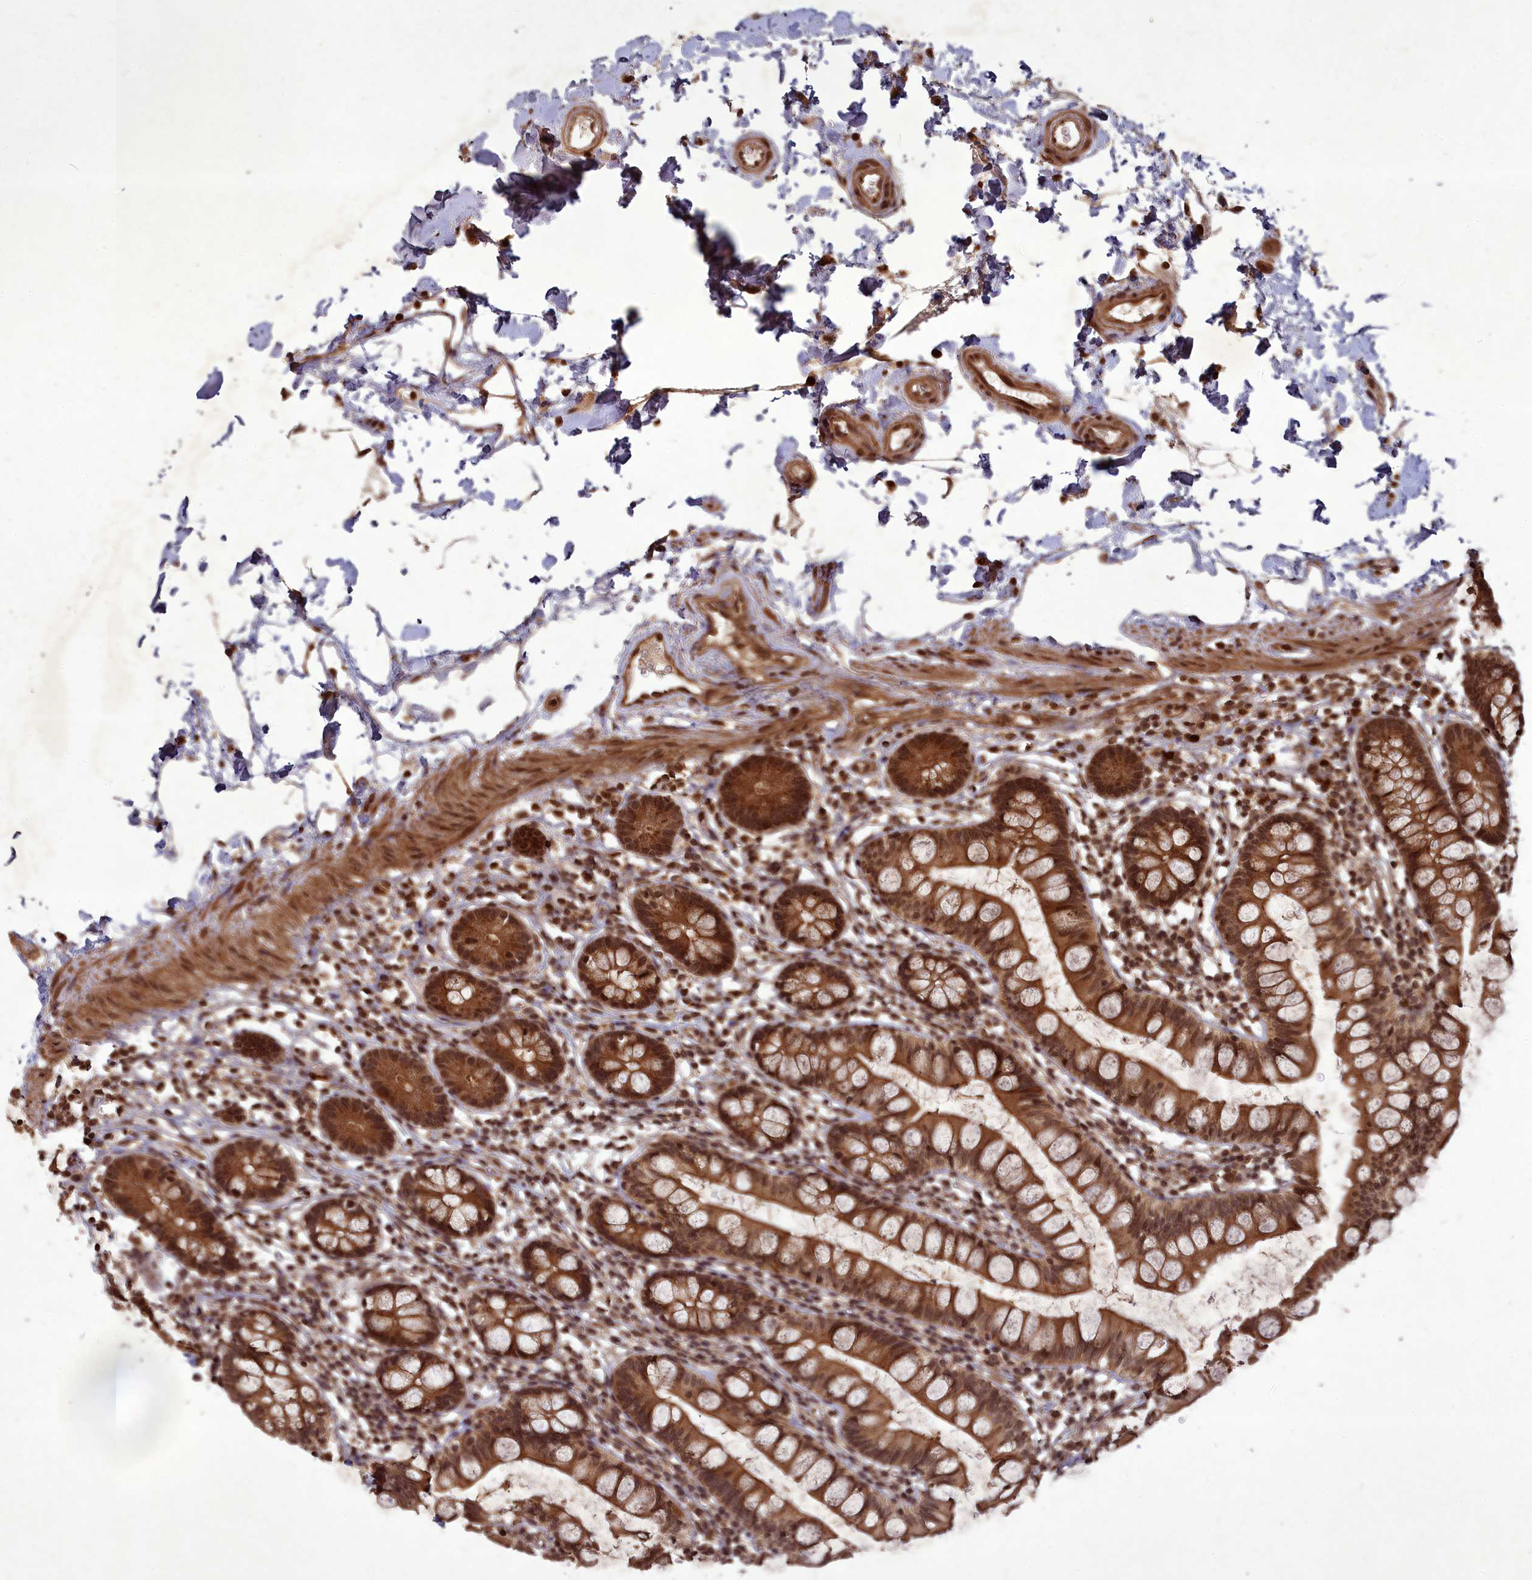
{"staining": {"intensity": "moderate", "quantity": ">75%", "location": "cytoplasmic/membranous,nuclear"}, "tissue": "small intestine", "cell_type": "Glandular cells", "image_type": "normal", "snomed": [{"axis": "morphology", "description": "Normal tissue, NOS"}, {"axis": "topography", "description": "Small intestine"}], "caption": "Small intestine stained for a protein (brown) shows moderate cytoplasmic/membranous,nuclear positive expression in about >75% of glandular cells.", "gene": "SRMS", "patient": {"sex": "female", "age": 84}}